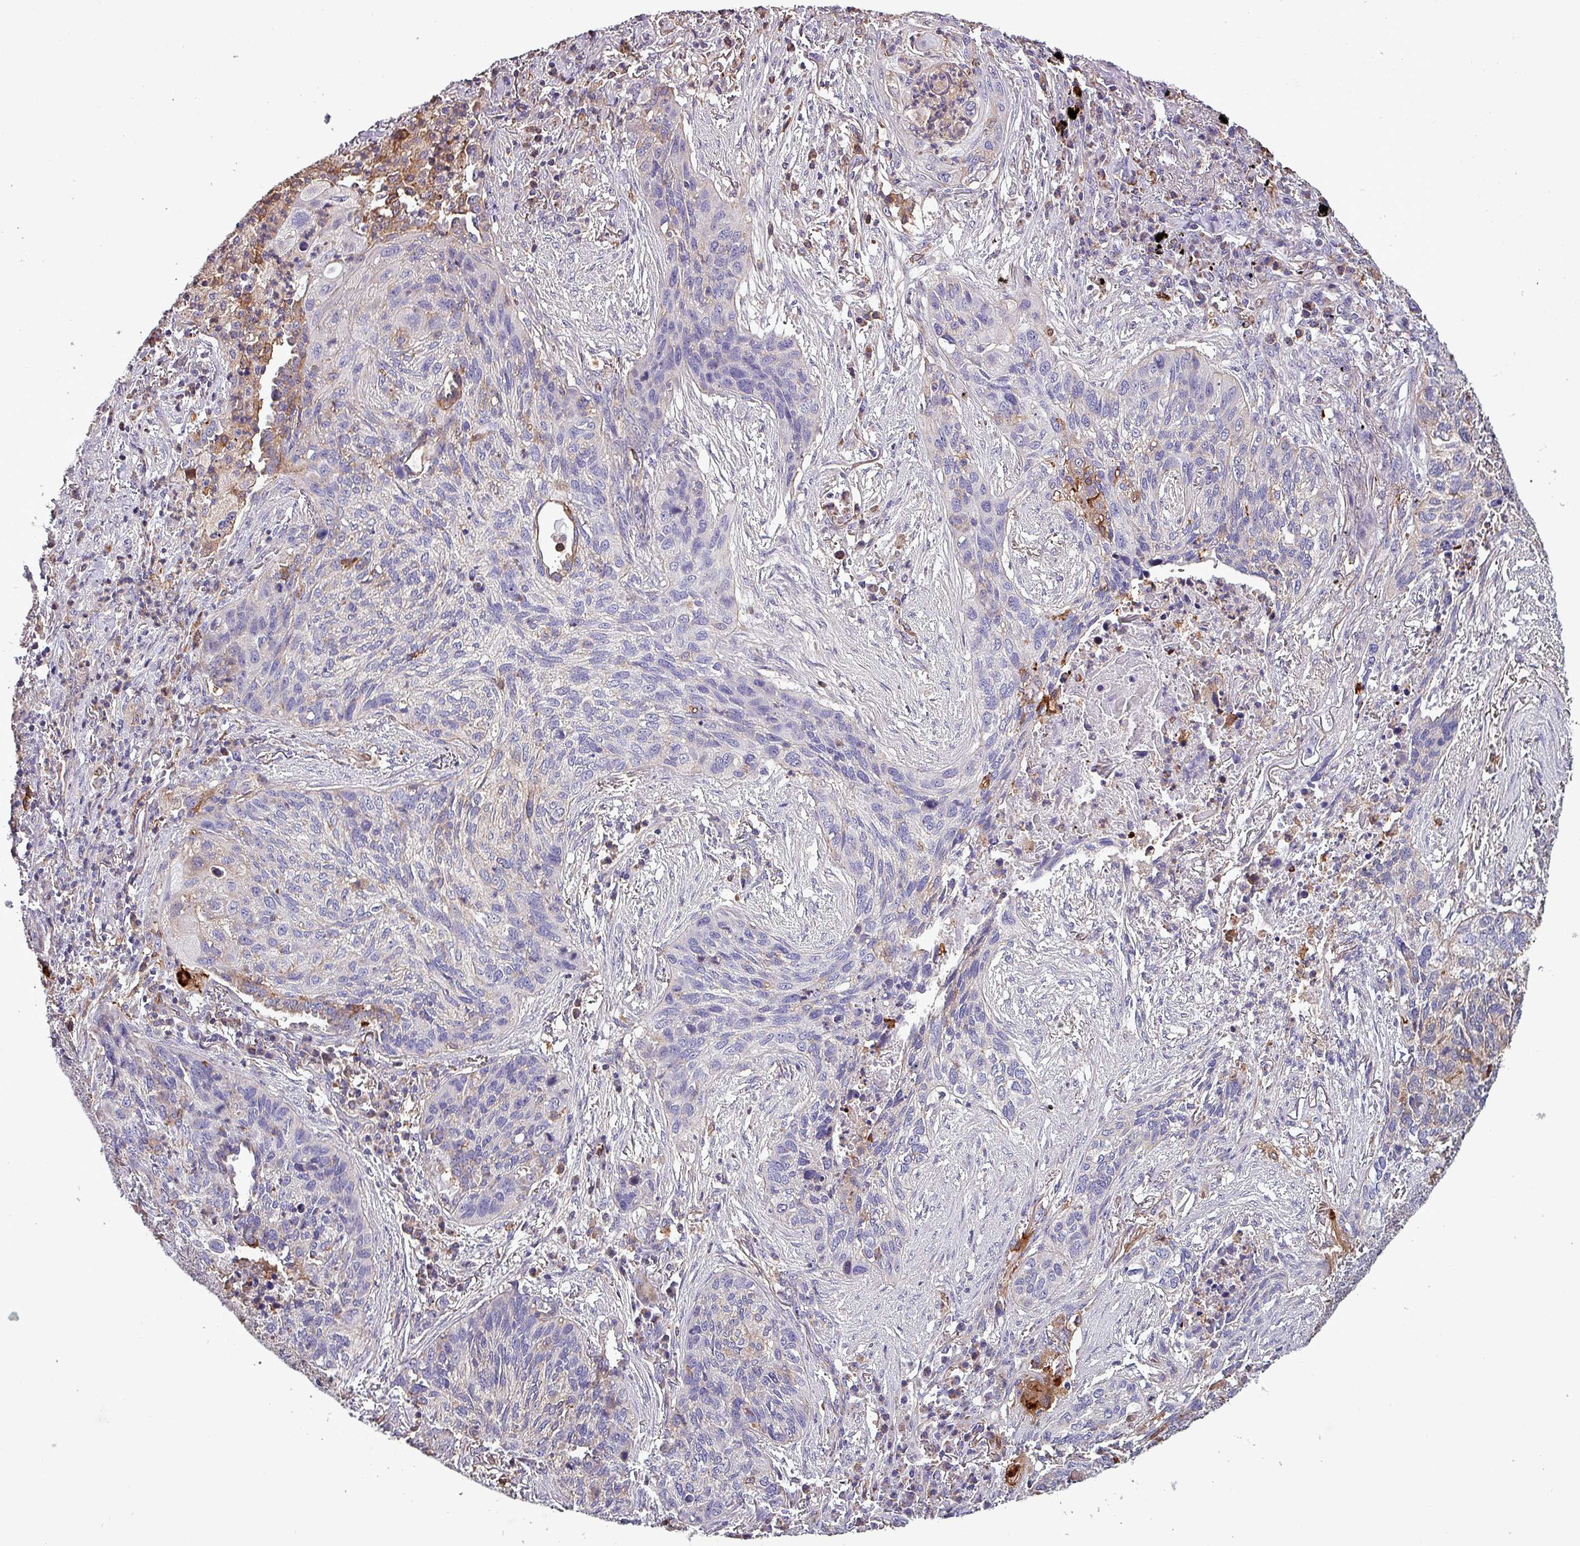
{"staining": {"intensity": "negative", "quantity": "none", "location": "none"}, "tissue": "lung cancer", "cell_type": "Tumor cells", "image_type": "cancer", "snomed": [{"axis": "morphology", "description": "Squamous cell carcinoma, NOS"}, {"axis": "topography", "description": "Lung"}], "caption": "Lung squamous cell carcinoma was stained to show a protein in brown. There is no significant staining in tumor cells. The staining was performed using DAB (3,3'-diaminobenzidine) to visualize the protein expression in brown, while the nuclei were stained in blue with hematoxylin (Magnification: 20x).", "gene": "SCIN", "patient": {"sex": "female", "age": 63}}